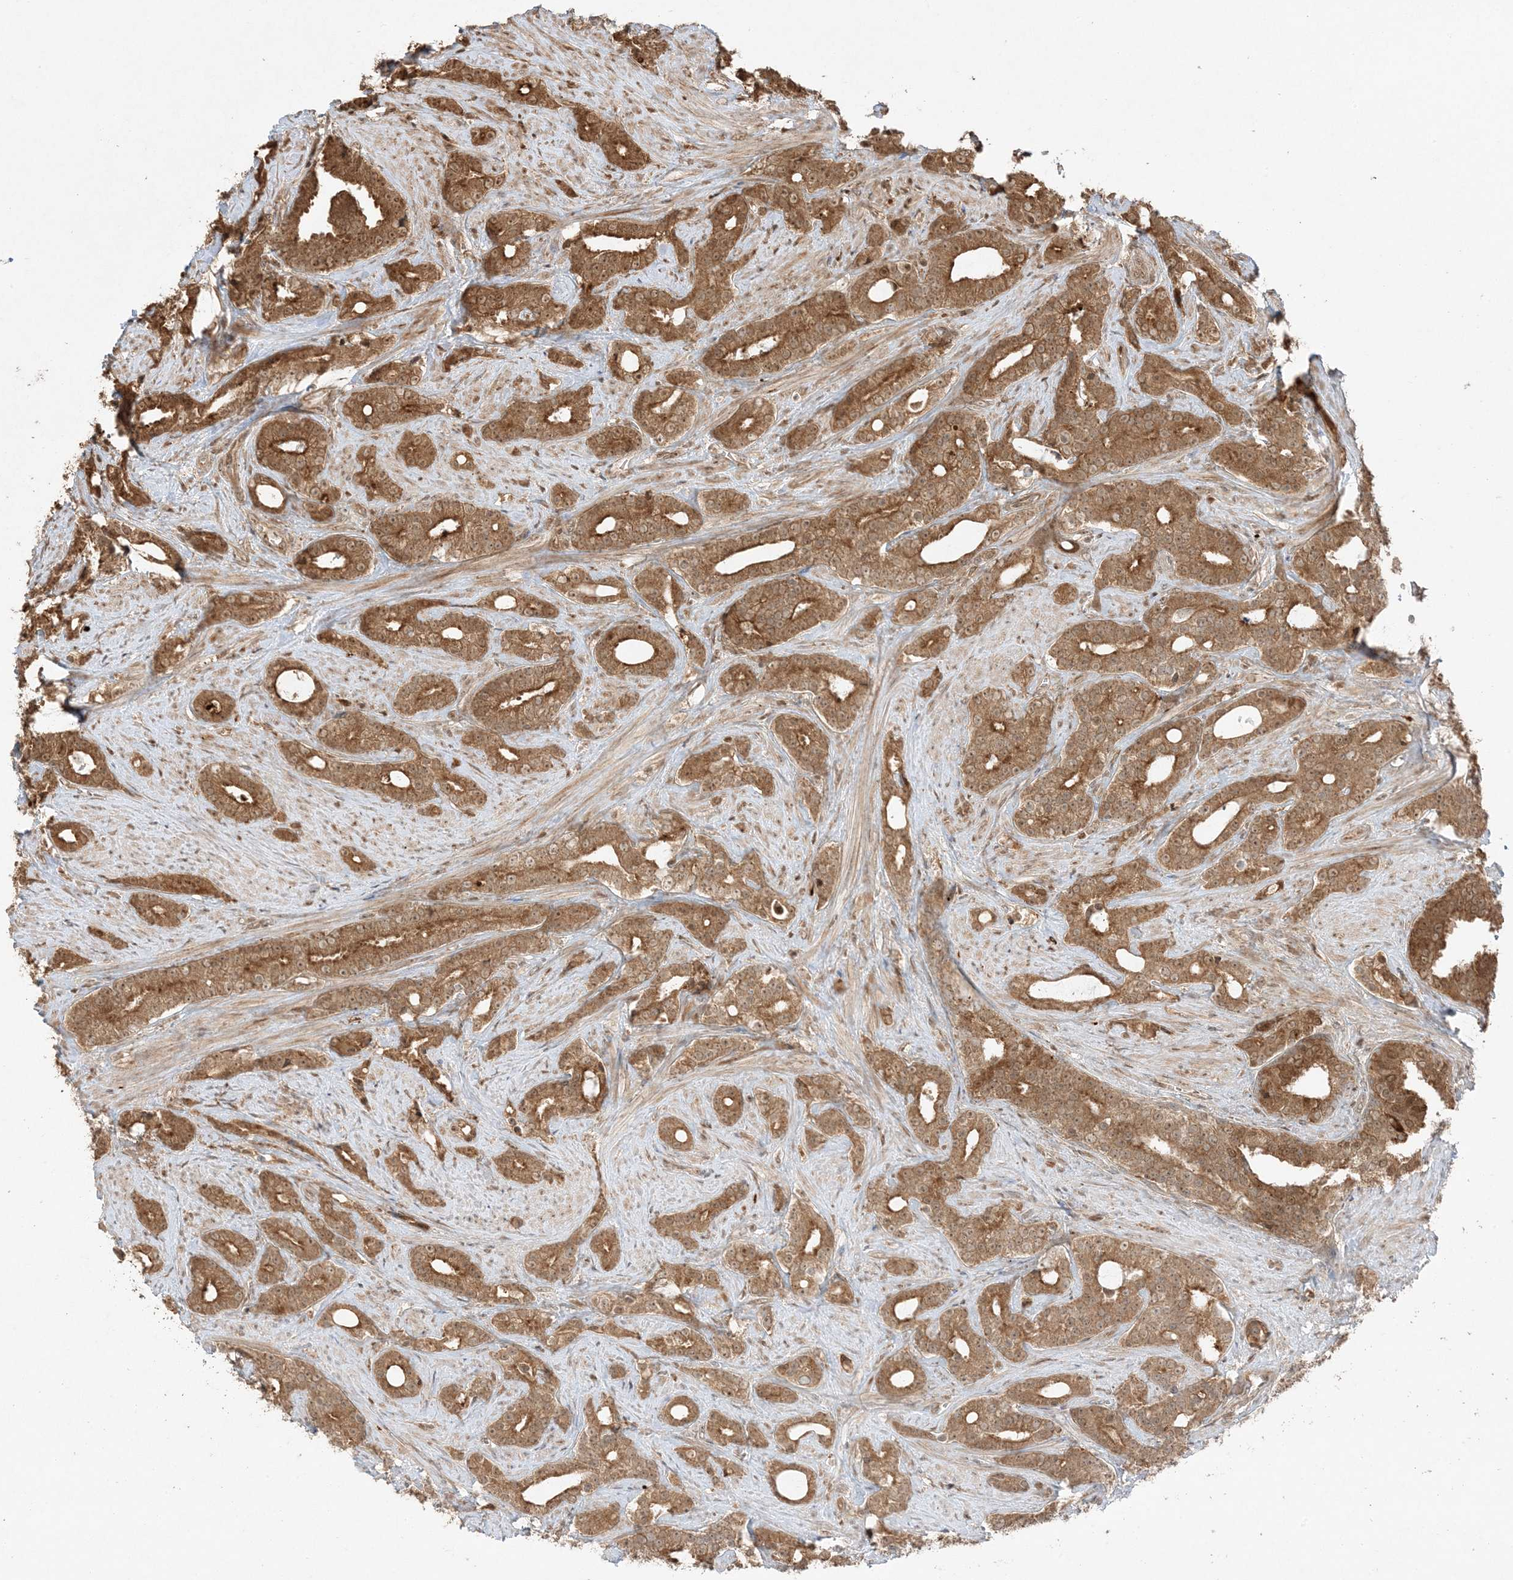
{"staining": {"intensity": "moderate", "quantity": ">75%", "location": "cytoplasmic/membranous"}, "tissue": "prostate cancer", "cell_type": "Tumor cells", "image_type": "cancer", "snomed": [{"axis": "morphology", "description": "Adenocarcinoma, High grade"}, {"axis": "topography", "description": "Prostate and seminal vesicle, NOS"}], "caption": "Immunohistochemistry (DAB) staining of prostate adenocarcinoma (high-grade) shows moderate cytoplasmic/membranous protein positivity in about >75% of tumor cells.", "gene": "ZBTB41", "patient": {"sex": "male", "age": 67}}